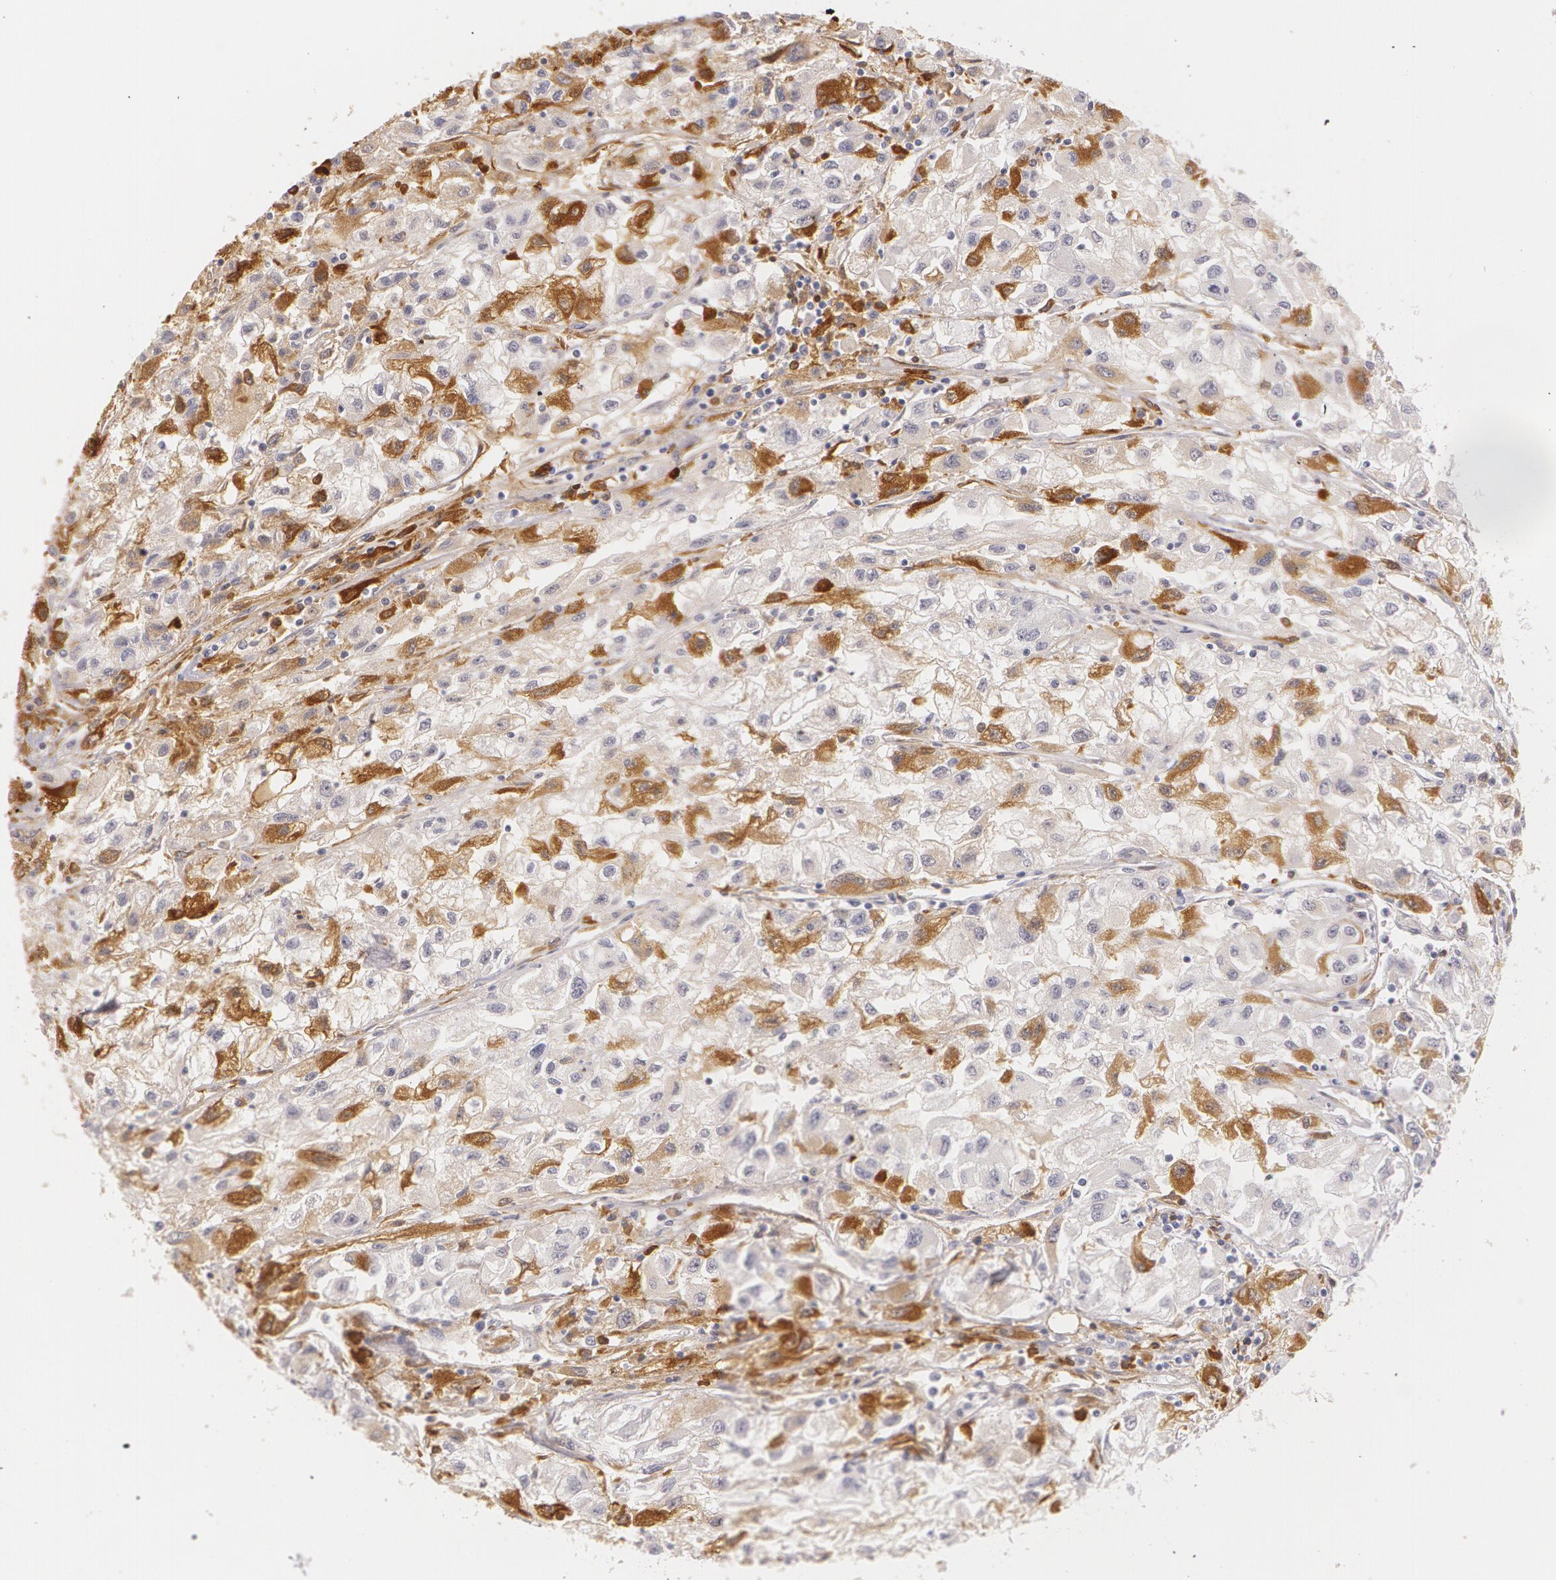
{"staining": {"intensity": "moderate", "quantity": "<25%", "location": "cytoplasmic/membranous"}, "tissue": "renal cancer", "cell_type": "Tumor cells", "image_type": "cancer", "snomed": [{"axis": "morphology", "description": "Adenocarcinoma, NOS"}, {"axis": "topography", "description": "Kidney"}], "caption": "Renal cancer stained with a protein marker displays moderate staining in tumor cells.", "gene": "LBP", "patient": {"sex": "male", "age": 59}}